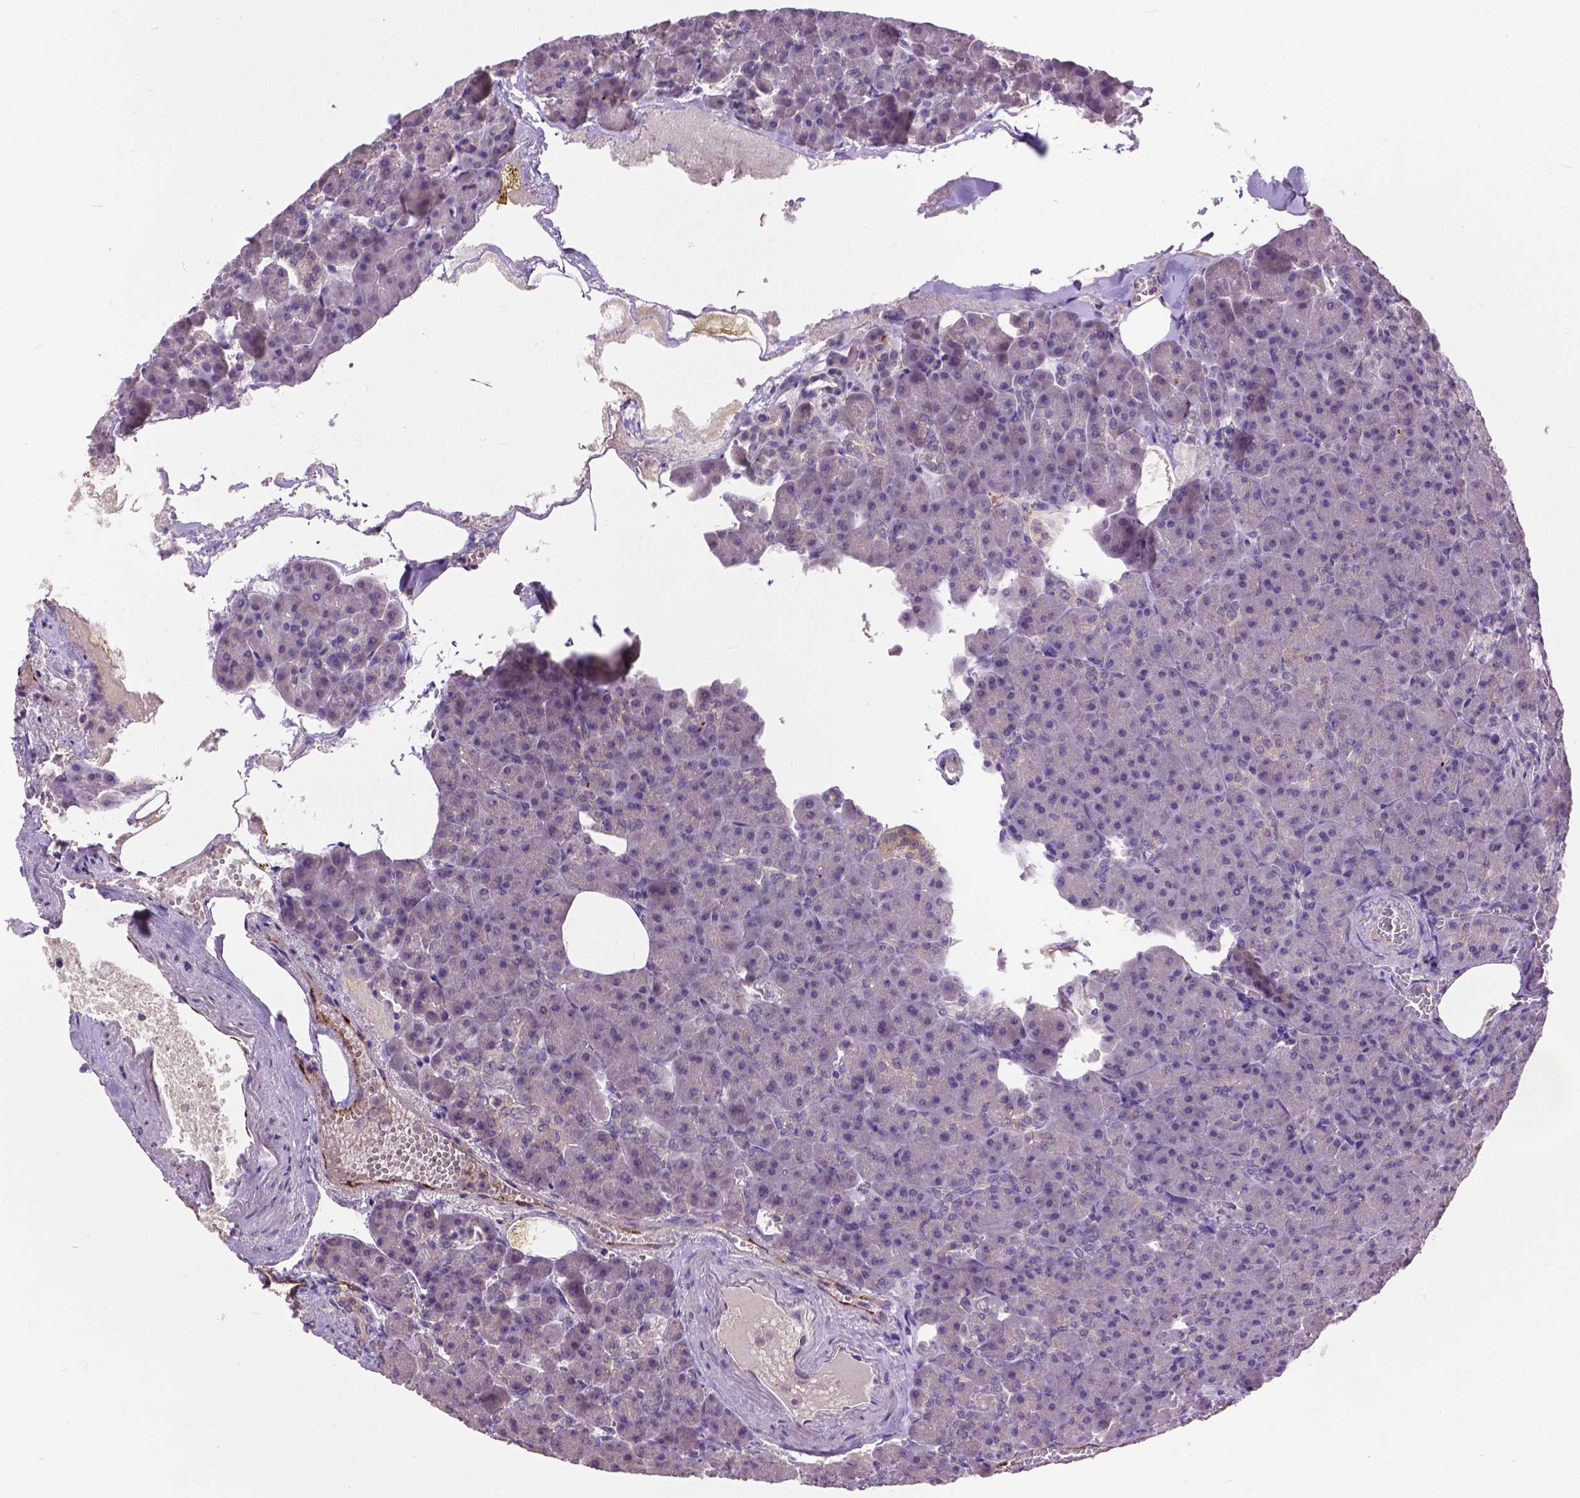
{"staining": {"intensity": "negative", "quantity": "none", "location": "none"}, "tissue": "pancreas", "cell_type": "Exocrine glandular cells", "image_type": "normal", "snomed": [{"axis": "morphology", "description": "Normal tissue, NOS"}, {"axis": "topography", "description": "Pancreas"}], "caption": "IHC micrograph of benign human pancreas stained for a protein (brown), which demonstrates no staining in exocrine glandular cells. (Brightfield microscopy of DAB (3,3'-diaminobenzidine) immunohistochemistry at high magnification).", "gene": "ZNF337", "patient": {"sex": "female", "age": 74}}